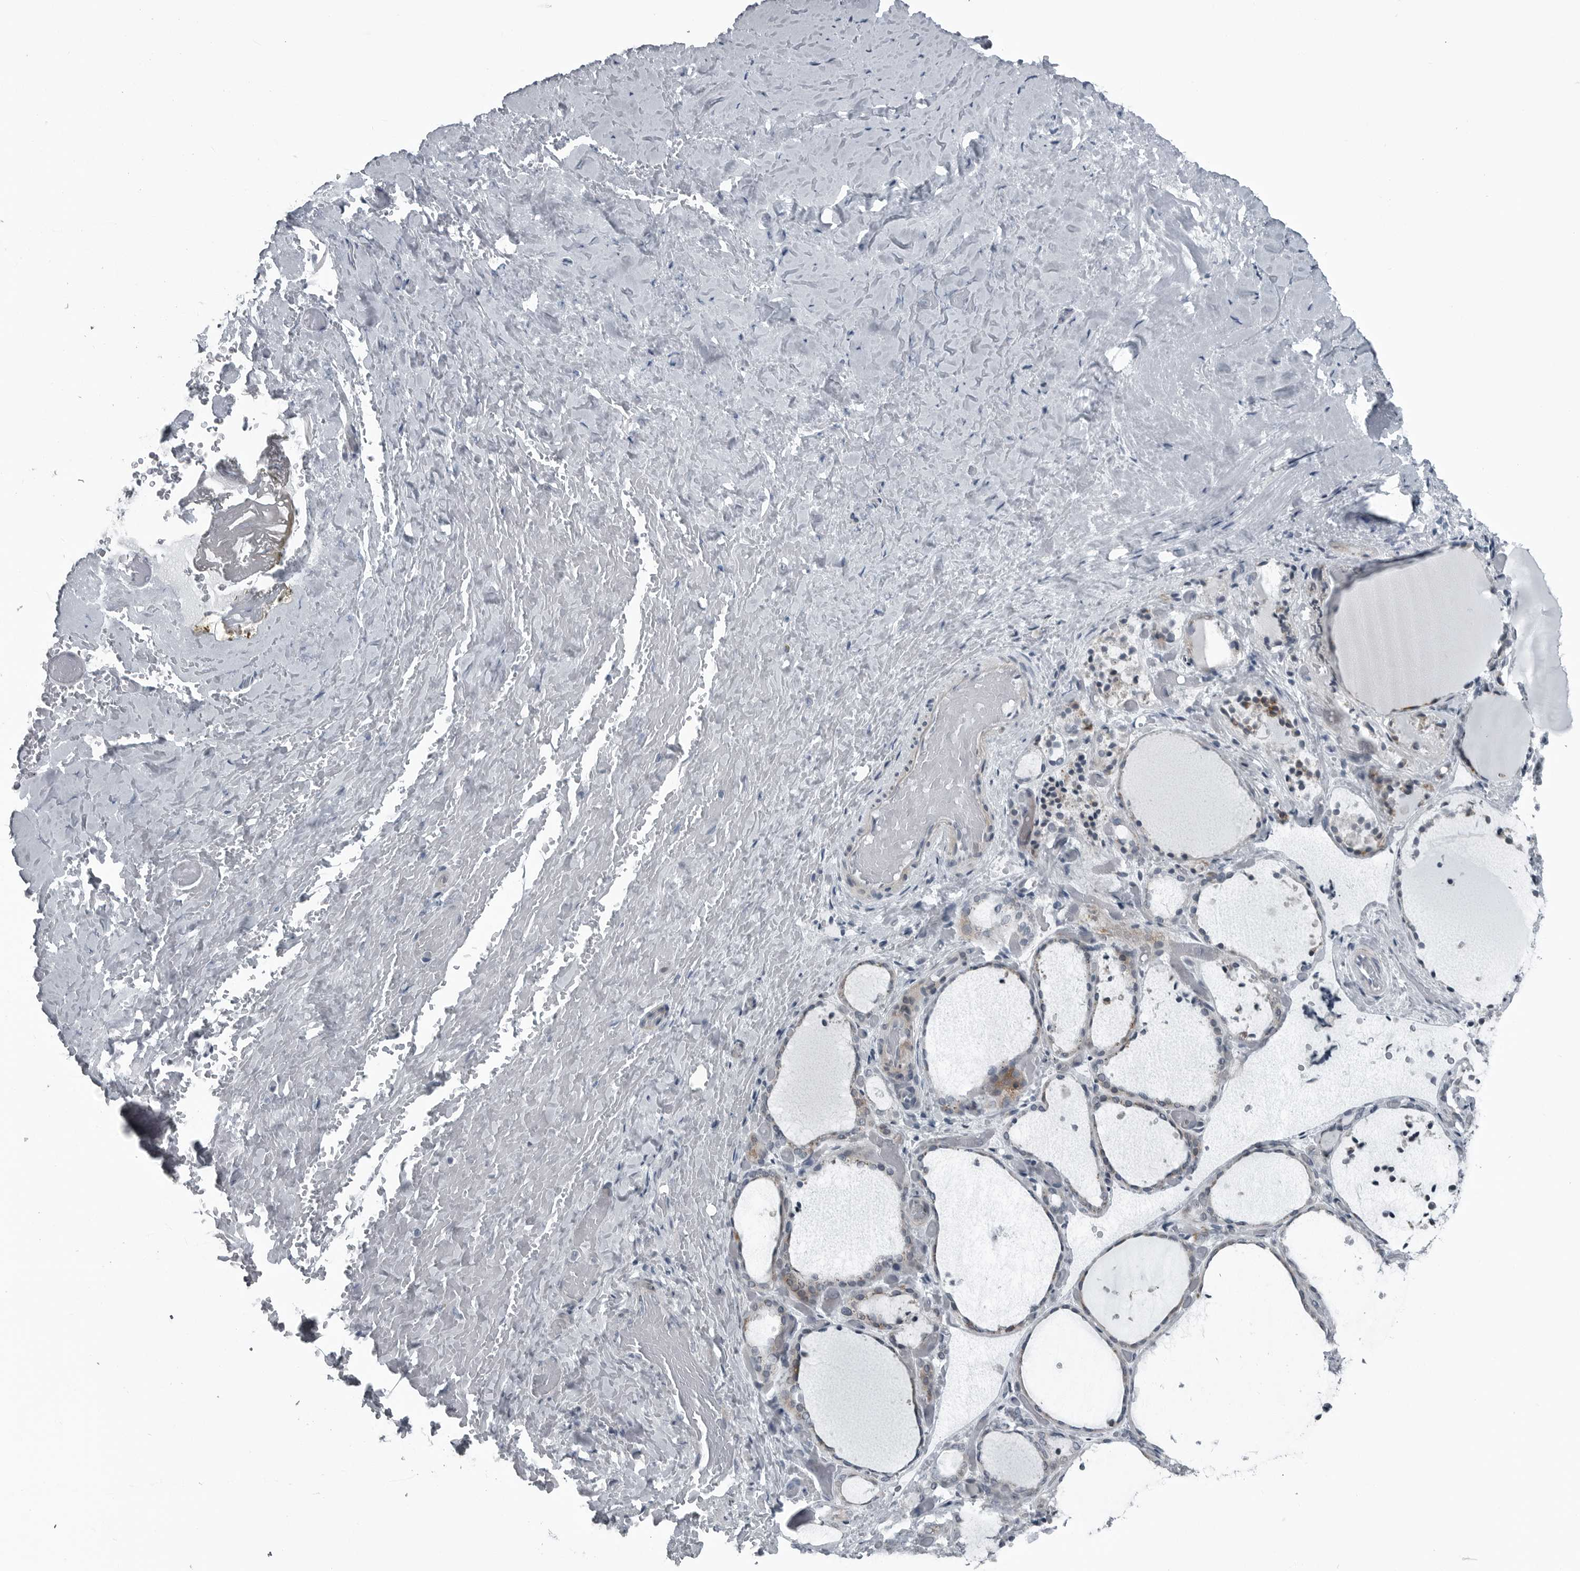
{"staining": {"intensity": "moderate", "quantity": "25%-75%", "location": "cytoplasmic/membranous"}, "tissue": "thyroid gland", "cell_type": "Glandular cells", "image_type": "normal", "snomed": [{"axis": "morphology", "description": "Normal tissue, NOS"}, {"axis": "topography", "description": "Thyroid gland"}], "caption": "IHC photomicrograph of unremarkable thyroid gland: thyroid gland stained using immunohistochemistry (IHC) demonstrates medium levels of moderate protein expression localized specifically in the cytoplasmic/membranous of glandular cells, appearing as a cytoplasmic/membranous brown color.", "gene": "DNAAF11", "patient": {"sex": "female", "age": 44}}